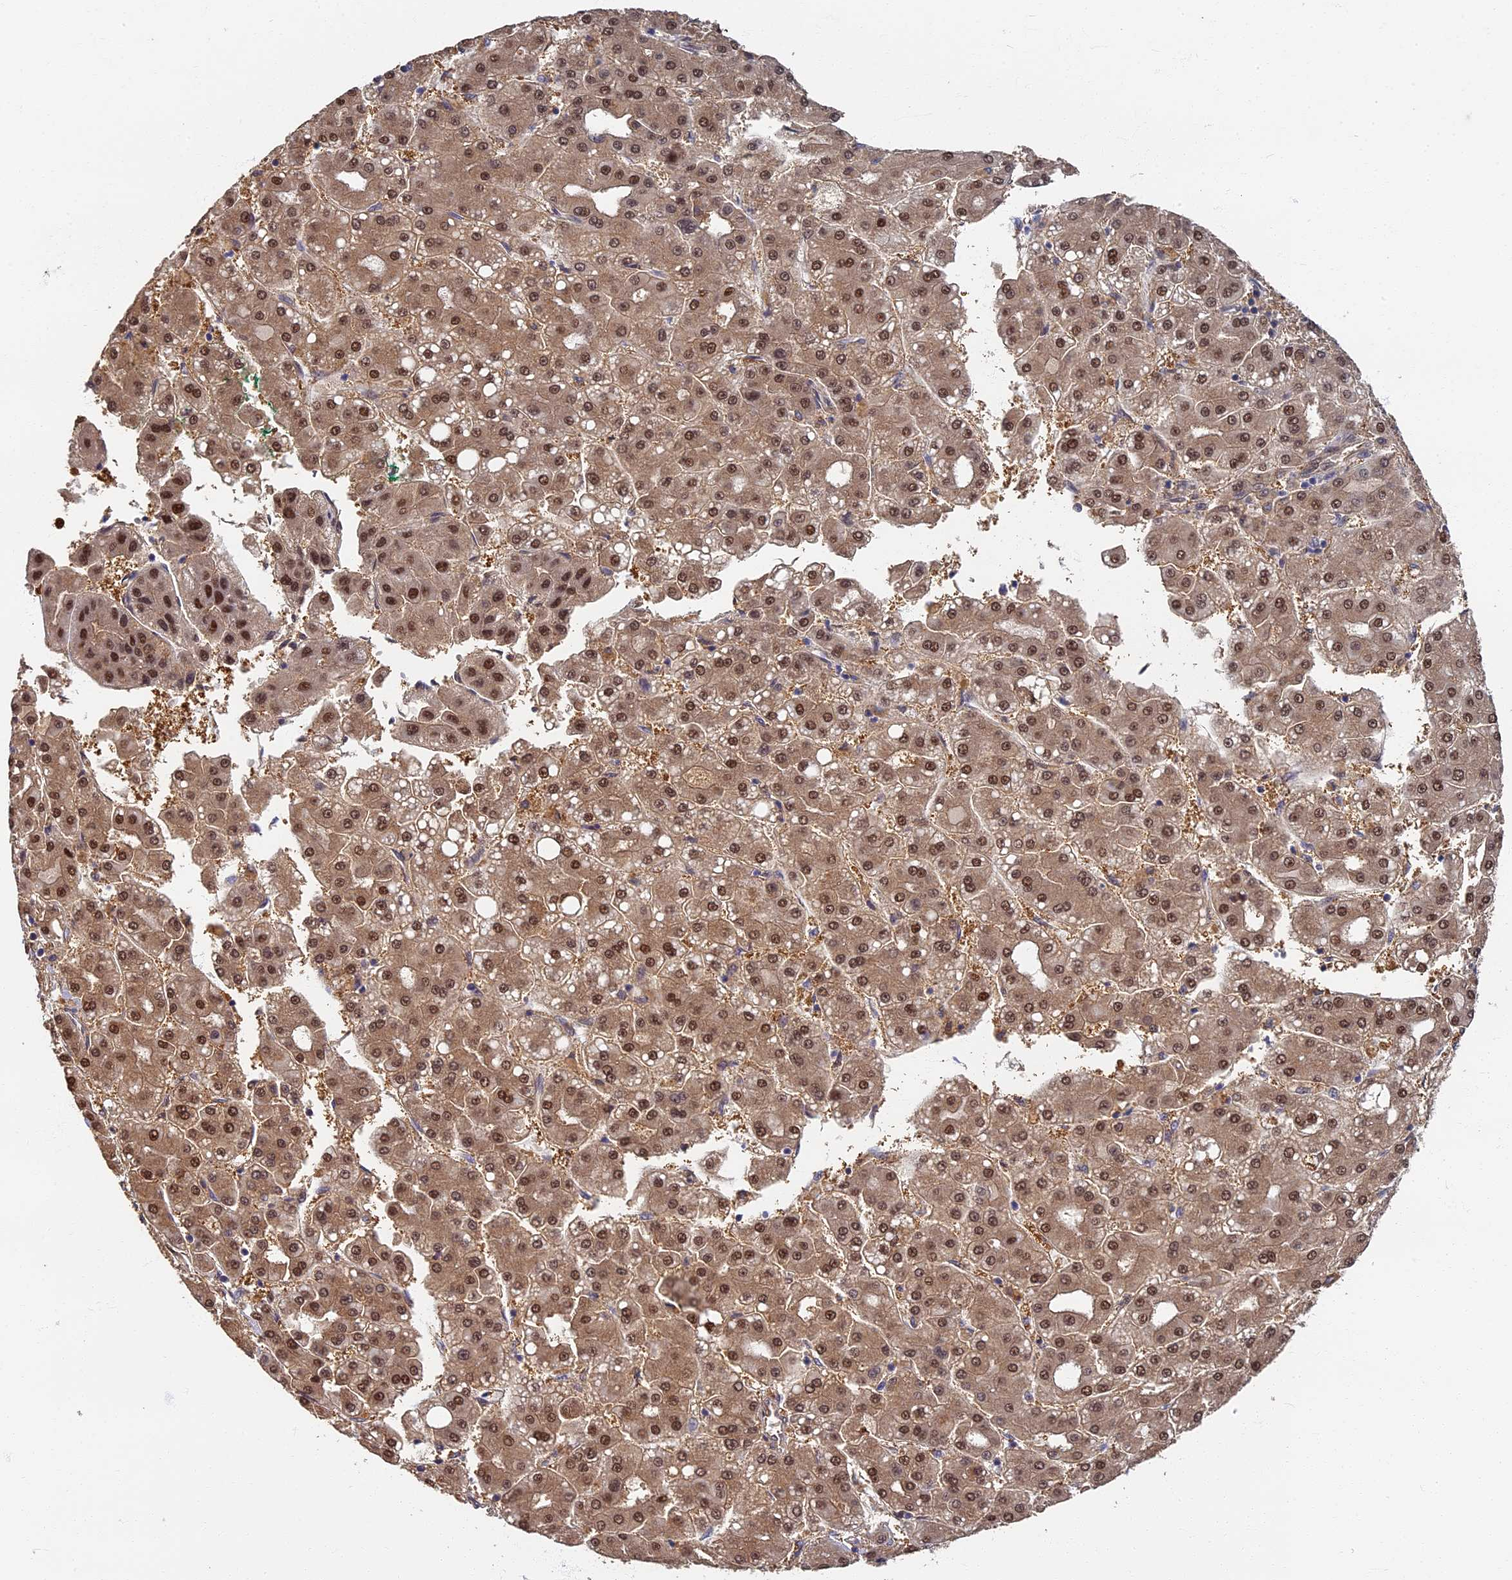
{"staining": {"intensity": "moderate", "quantity": ">75%", "location": "cytoplasmic/membranous,nuclear"}, "tissue": "liver cancer", "cell_type": "Tumor cells", "image_type": "cancer", "snomed": [{"axis": "morphology", "description": "Carcinoma, Hepatocellular, NOS"}, {"axis": "topography", "description": "Liver"}], "caption": "This is an image of IHC staining of hepatocellular carcinoma (liver), which shows moderate positivity in the cytoplasmic/membranous and nuclear of tumor cells.", "gene": "RSPH3", "patient": {"sex": "male", "age": 65}}